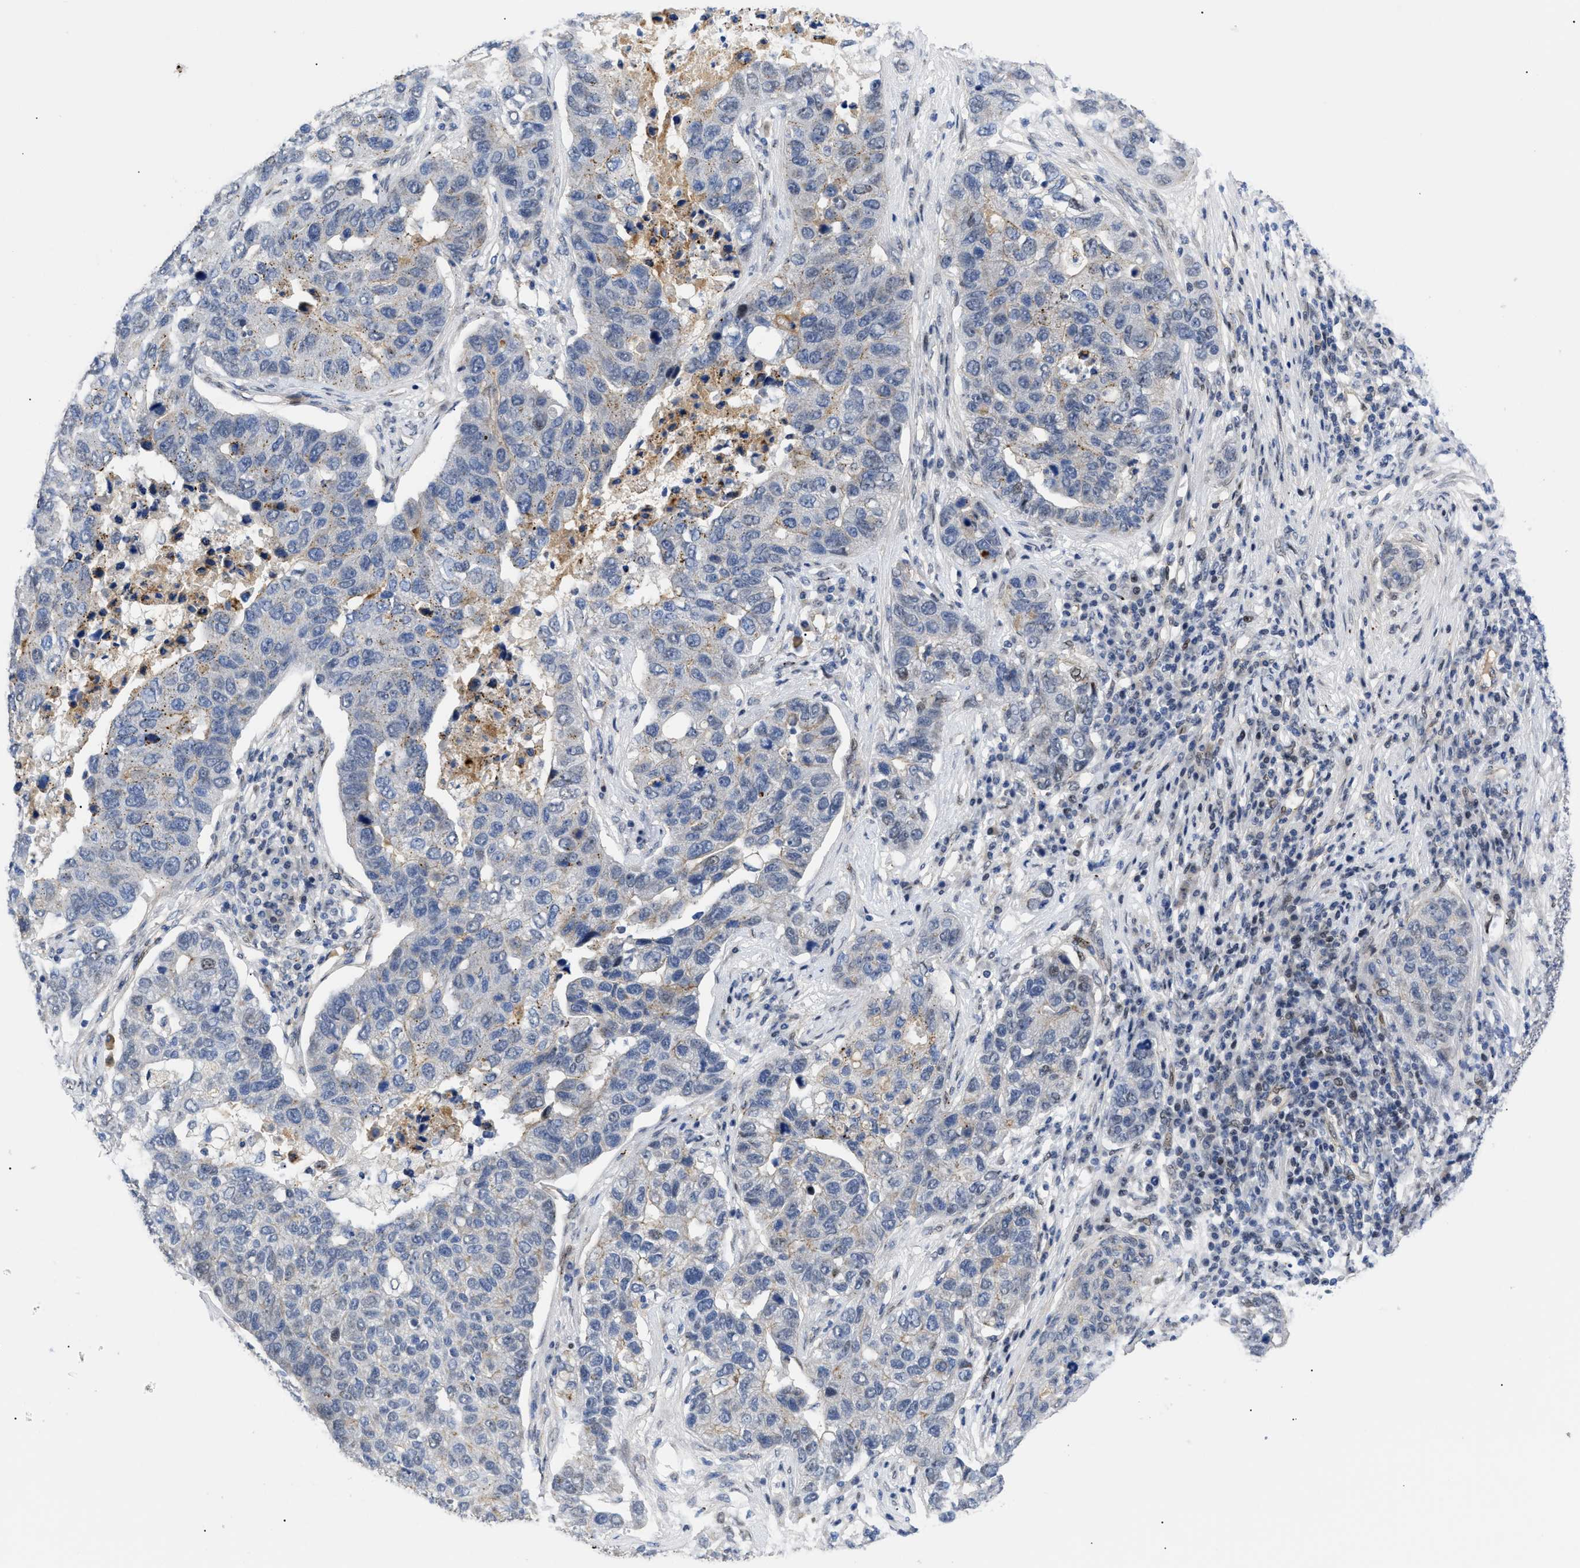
{"staining": {"intensity": "negative", "quantity": "none", "location": "none"}, "tissue": "pancreatic cancer", "cell_type": "Tumor cells", "image_type": "cancer", "snomed": [{"axis": "morphology", "description": "Adenocarcinoma, NOS"}, {"axis": "topography", "description": "Pancreas"}], "caption": "A histopathology image of human pancreatic cancer (adenocarcinoma) is negative for staining in tumor cells. (Stains: DAB (3,3'-diaminobenzidine) immunohistochemistry (IHC) with hematoxylin counter stain, Microscopy: brightfield microscopy at high magnification).", "gene": "SFXN5", "patient": {"sex": "female", "age": 61}}